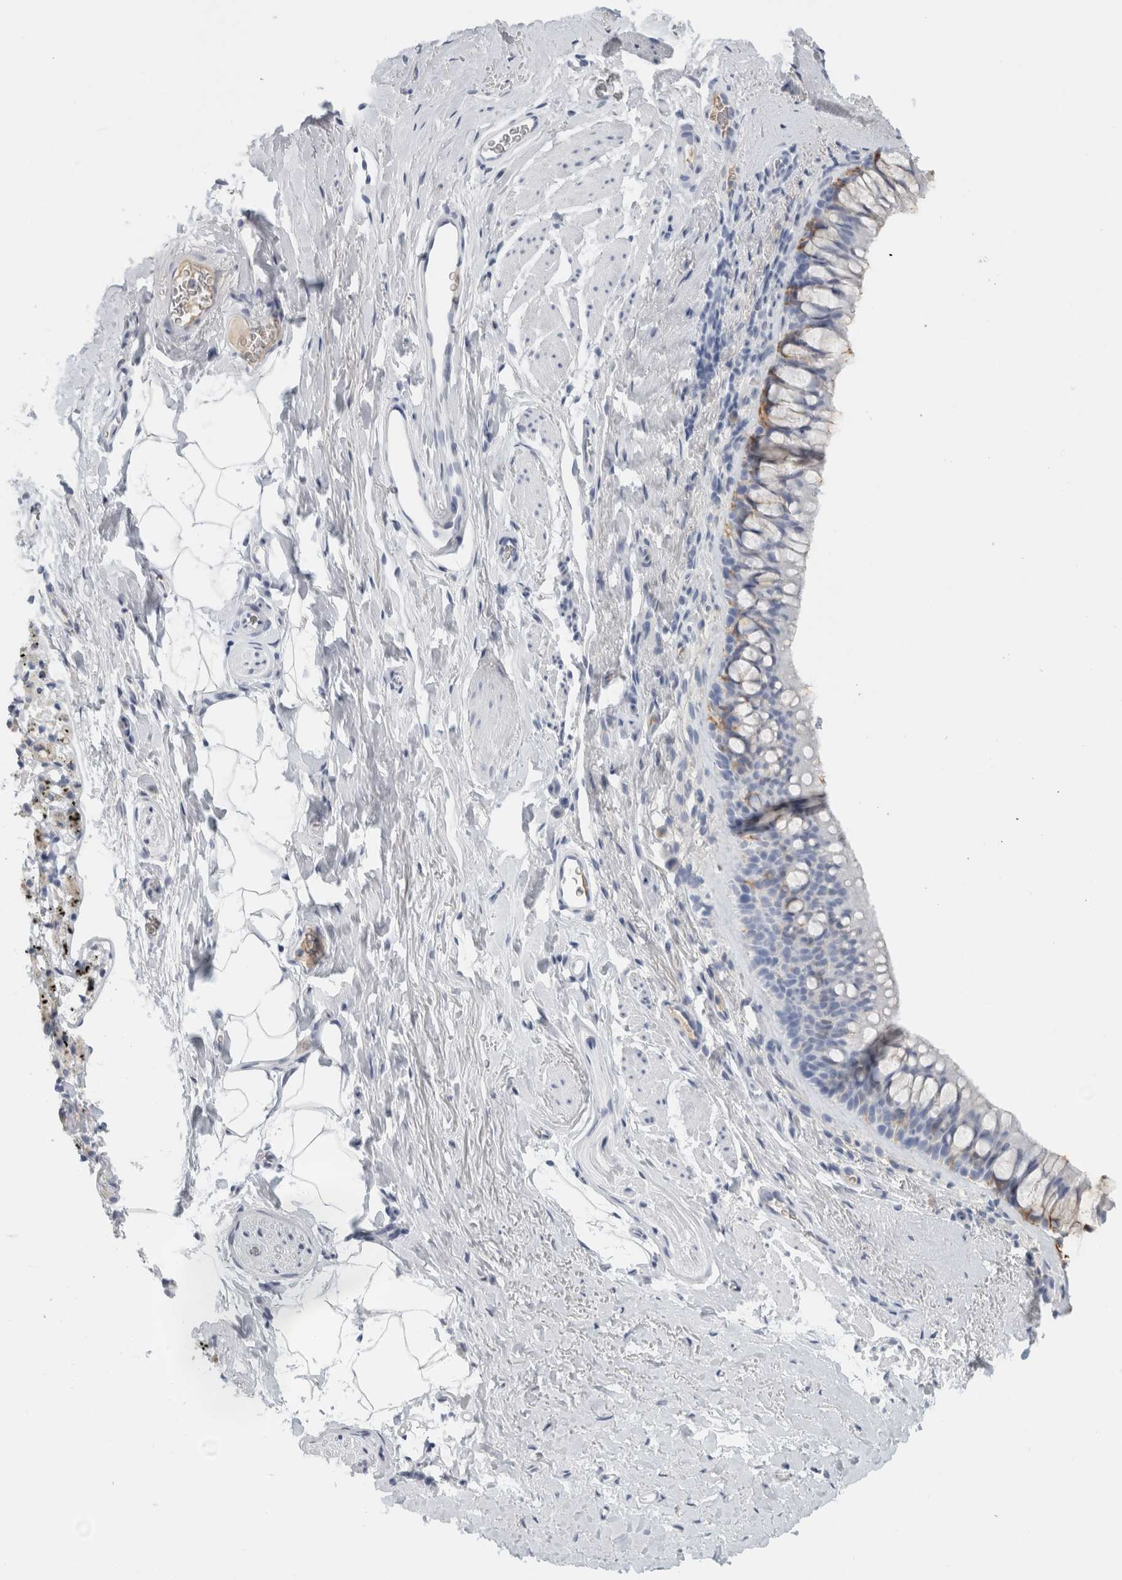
{"staining": {"intensity": "weak", "quantity": "<25%", "location": "cytoplasmic/membranous"}, "tissue": "bronchus", "cell_type": "Respiratory epithelial cells", "image_type": "normal", "snomed": [{"axis": "morphology", "description": "Normal tissue, NOS"}, {"axis": "topography", "description": "Cartilage tissue"}, {"axis": "topography", "description": "Bronchus"}], "caption": "Immunohistochemical staining of normal bronchus exhibits no significant staining in respiratory epithelial cells.", "gene": "TSPAN8", "patient": {"sex": "female", "age": 53}}